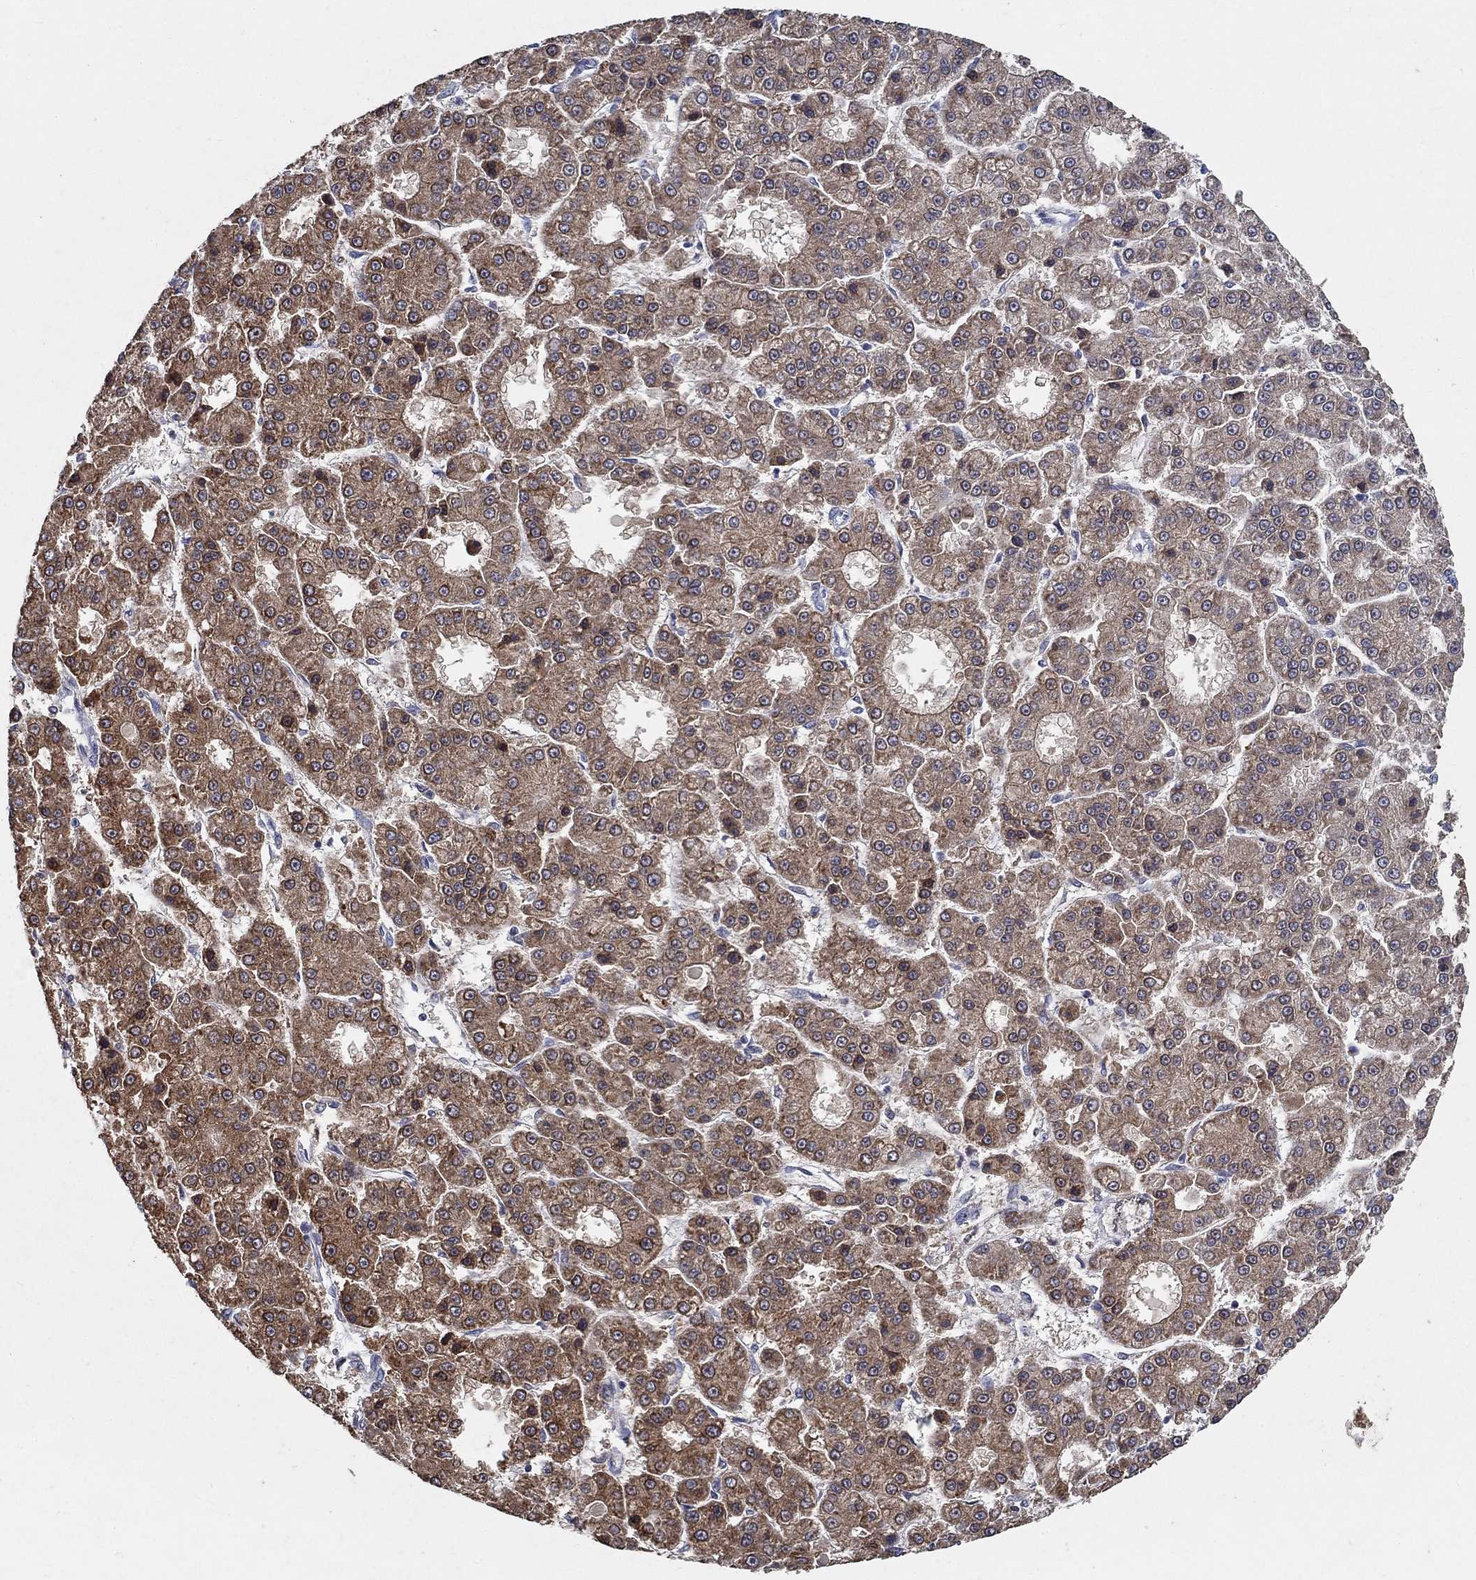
{"staining": {"intensity": "moderate", "quantity": "25%-75%", "location": "cytoplasmic/membranous"}, "tissue": "liver cancer", "cell_type": "Tumor cells", "image_type": "cancer", "snomed": [{"axis": "morphology", "description": "Carcinoma, Hepatocellular, NOS"}, {"axis": "topography", "description": "Liver"}], "caption": "Liver cancer stained with immunohistochemistry (IHC) shows moderate cytoplasmic/membranous expression in about 25%-75% of tumor cells.", "gene": "PROZ", "patient": {"sex": "male", "age": 70}}